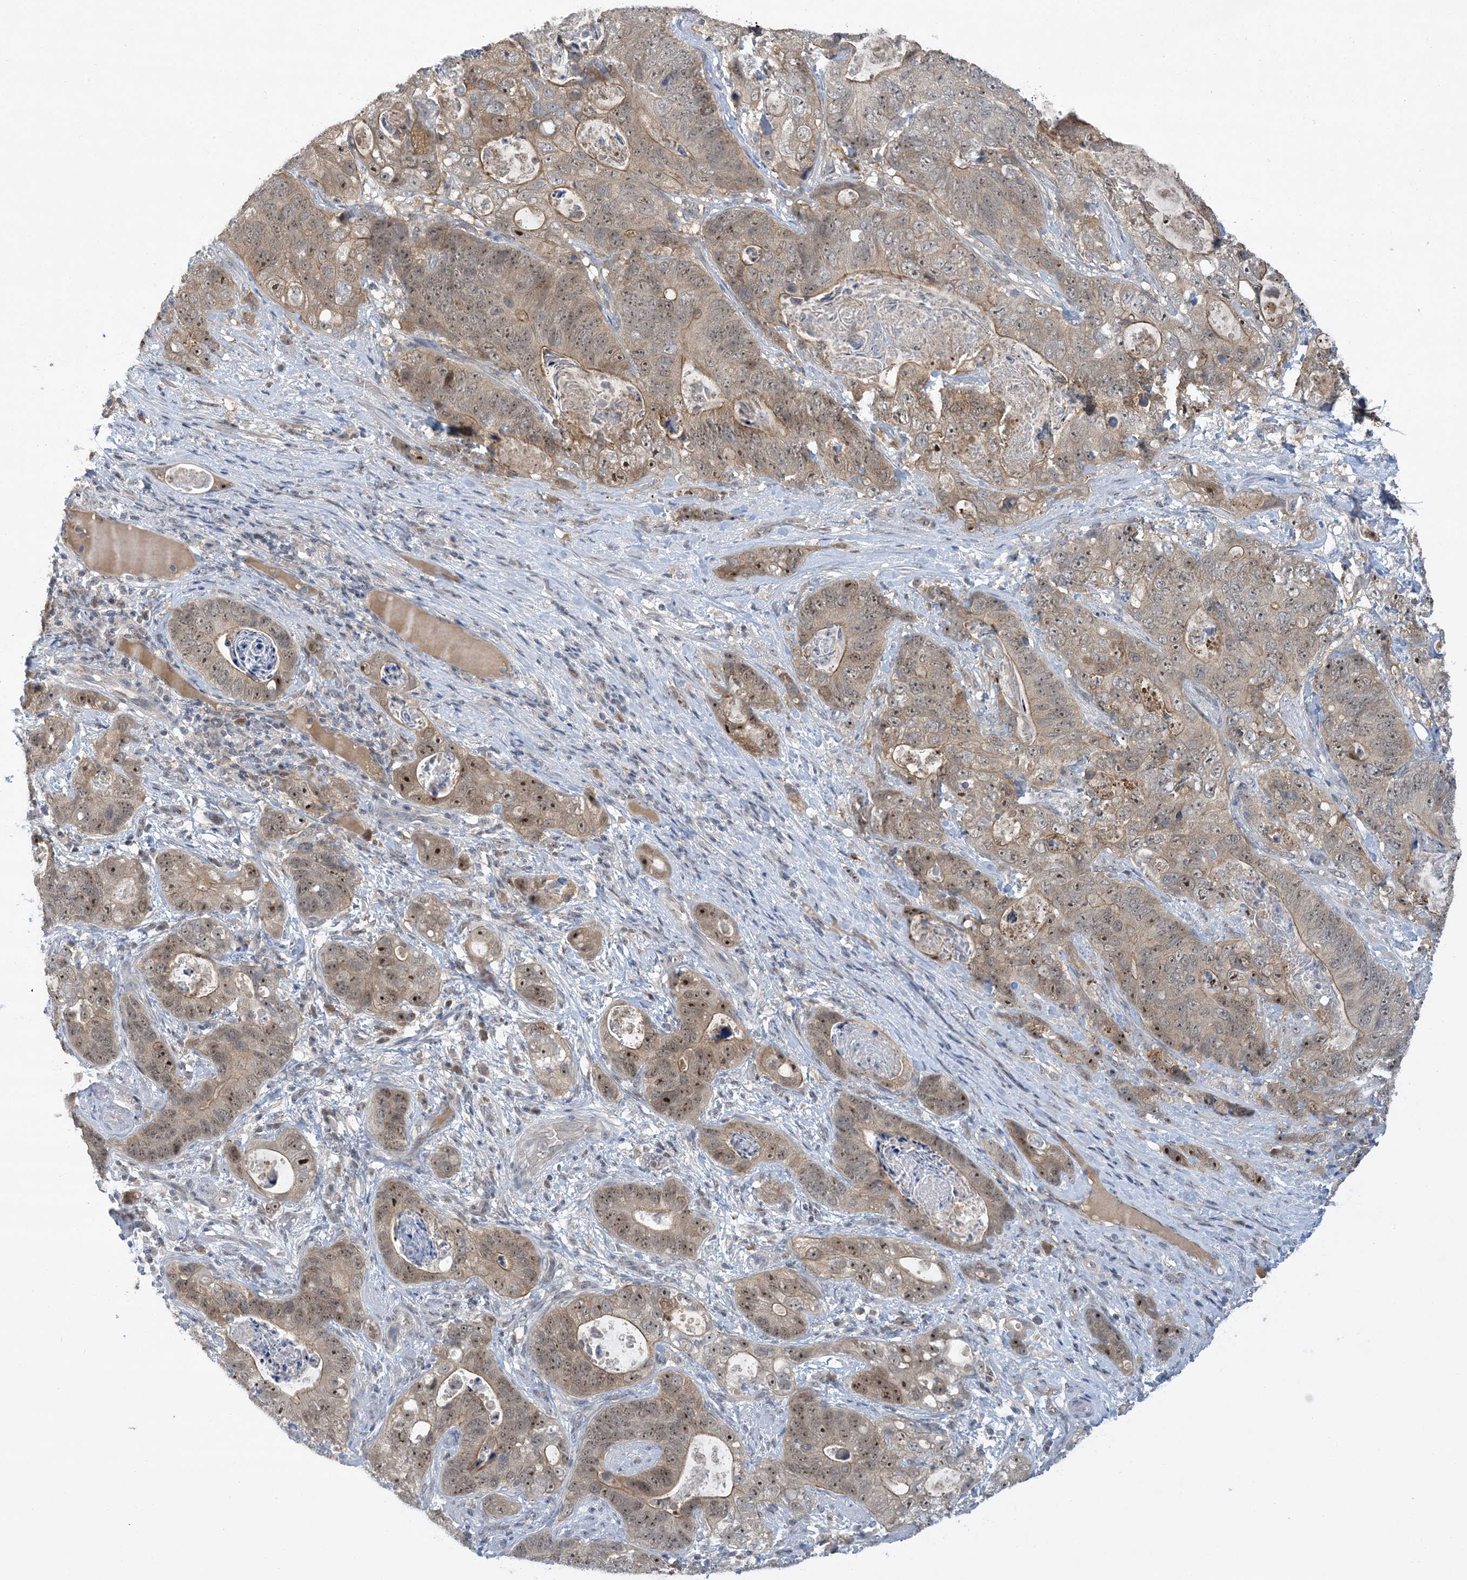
{"staining": {"intensity": "weak", "quantity": ">75%", "location": "cytoplasmic/membranous,nuclear"}, "tissue": "stomach cancer", "cell_type": "Tumor cells", "image_type": "cancer", "snomed": [{"axis": "morphology", "description": "Normal tissue, NOS"}, {"axis": "morphology", "description": "Adenocarcinoma, NOS"}, {"axis": "topography", "description": "Stomach"}], "caption": "Human stomach adenocarcinoma stained with a protein marker reveals weak staining in tumor cells.", "gene": "UBE2E1", "patient": {"sex": "female", "age": 89}}